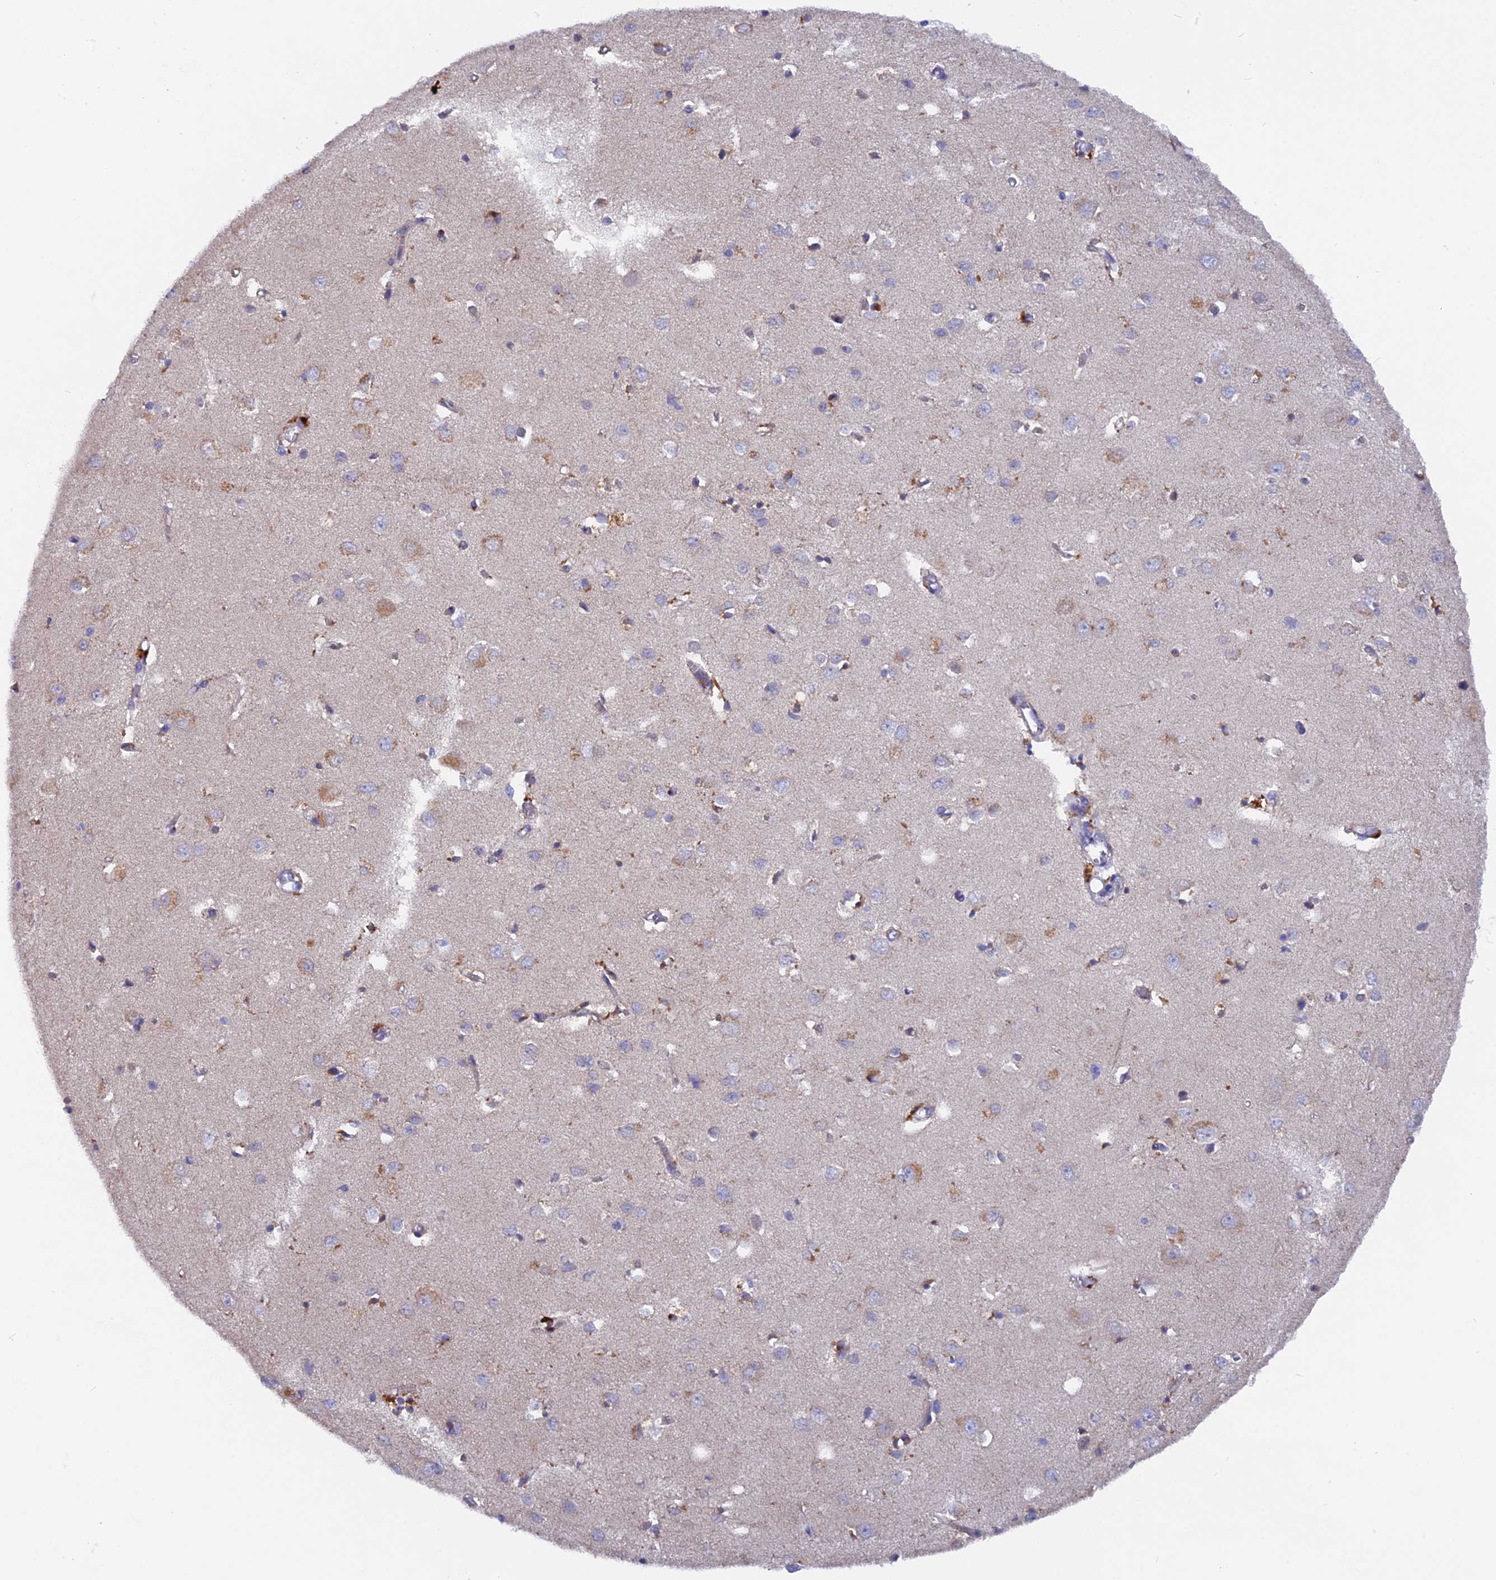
{"staining": {"intensity": "negative", "quantity": "none", "location": "none"}, "tissue": "cerebral cortex", "cell_type": "Endothelial cells", "image_type": "normal", "snomed": [{"axis": "morphology", "description": "Normal tissue, NOS"}, {"axis": "topography", "description": "Cerebral cortex"}], "caption": "Micrograph shows no significant protein positivity in endothelial cells of unremarkable cerebral cortex. (Brightfield microscopy of DAB IHC at high magnification).", "gene": "AK4P3", "patient": {"sex": "female", "age": 64}}